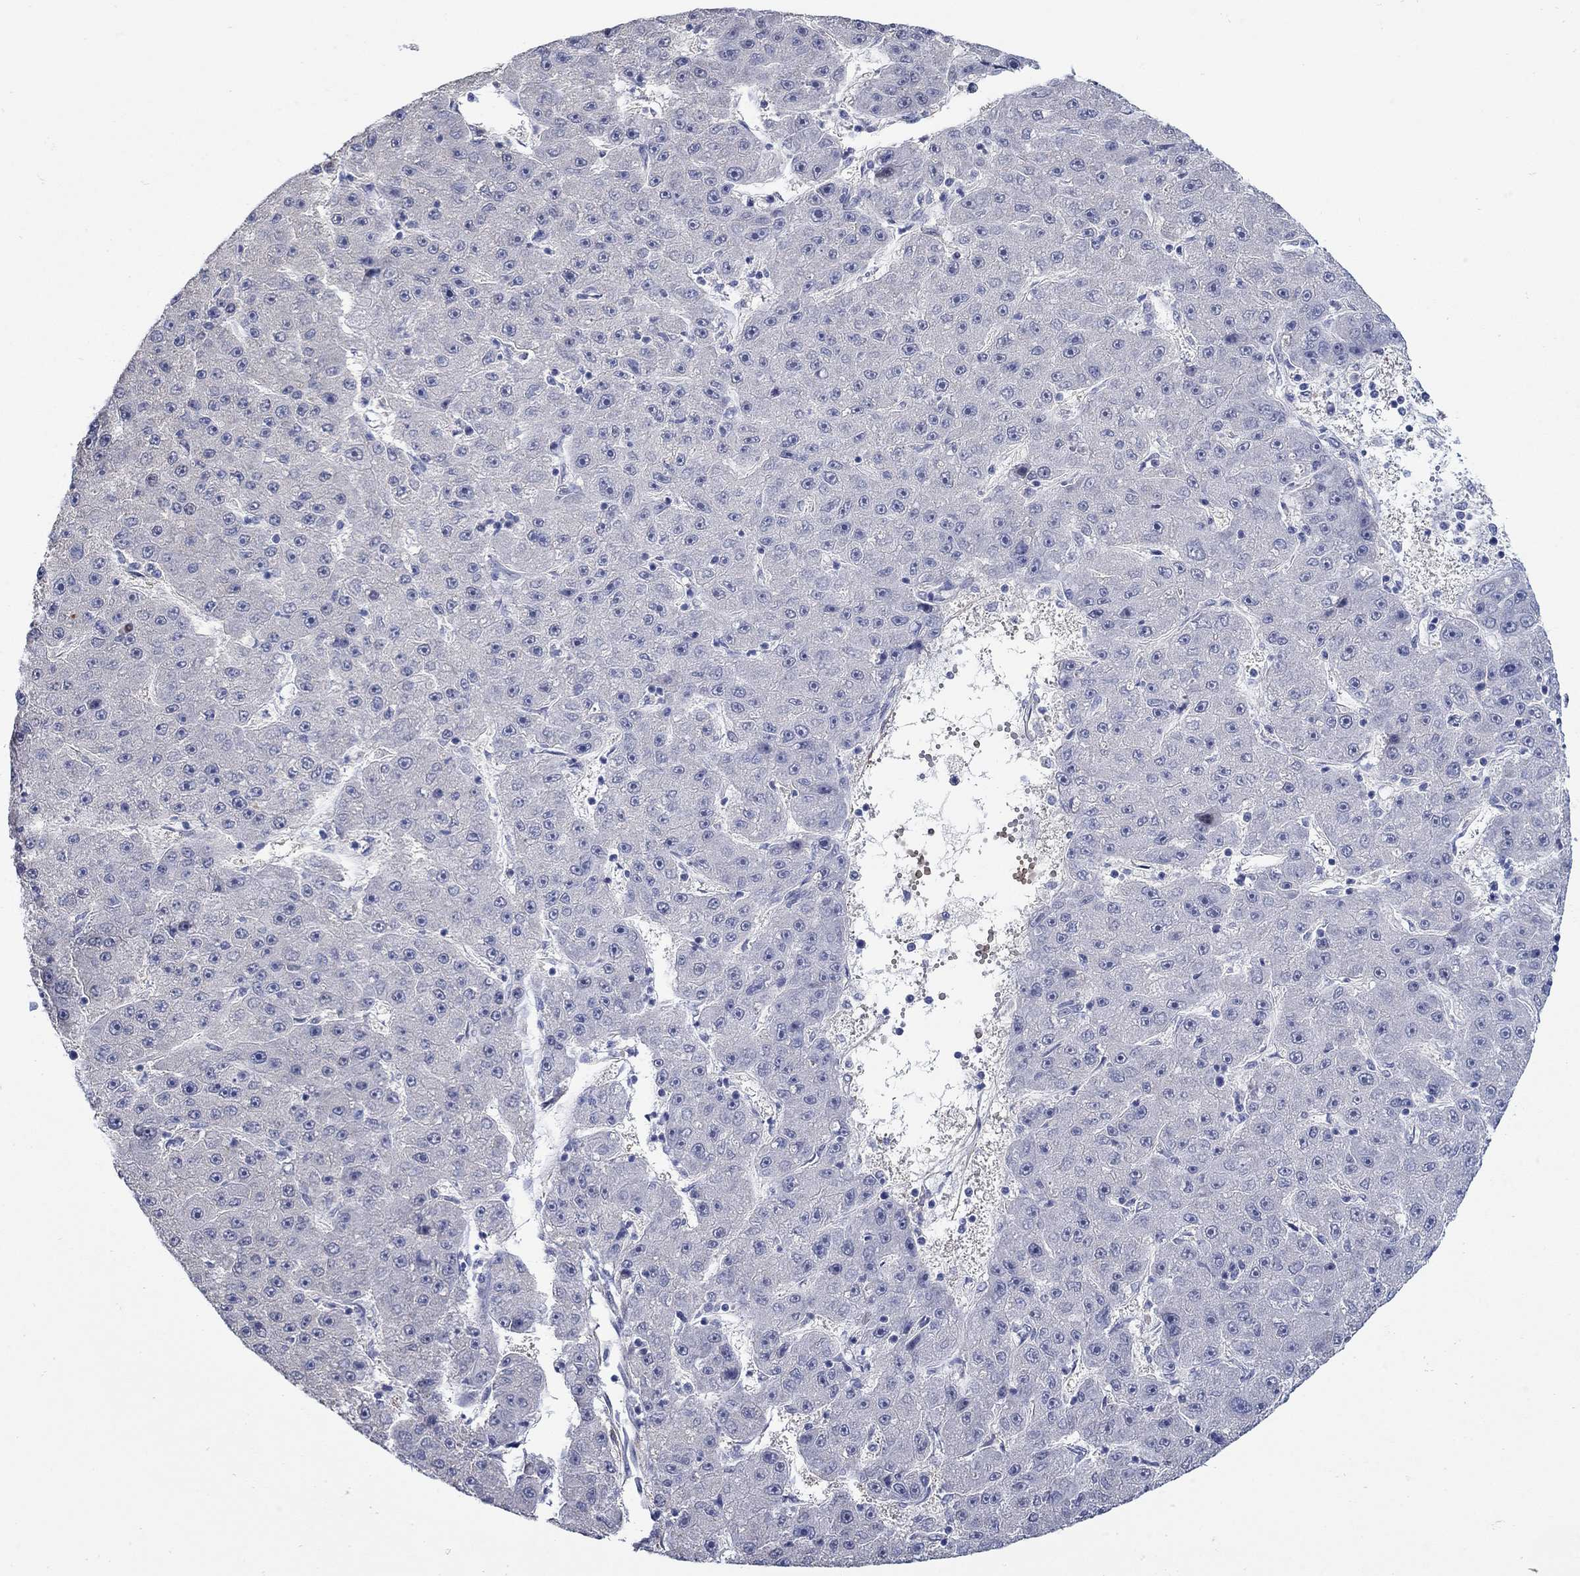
{"staining": {"intensity": "negative", "quantity": "none", "location": "none"}, "tissue": "liver cancer", "cell_type": "Tumor cells", "image_type": "cancer", "snomed": [{"axis": "morphology", "description": "Carcinoma, Hepatocellular, NOS"}, {"axis": "topography", "description": "Liver"}], "caption": "Image shows no significant protein staining in tumor cells of liver hepatocellular carcinoma.", "gene": "SCN7A", "patient": {"sex": "male", "age": 67}}